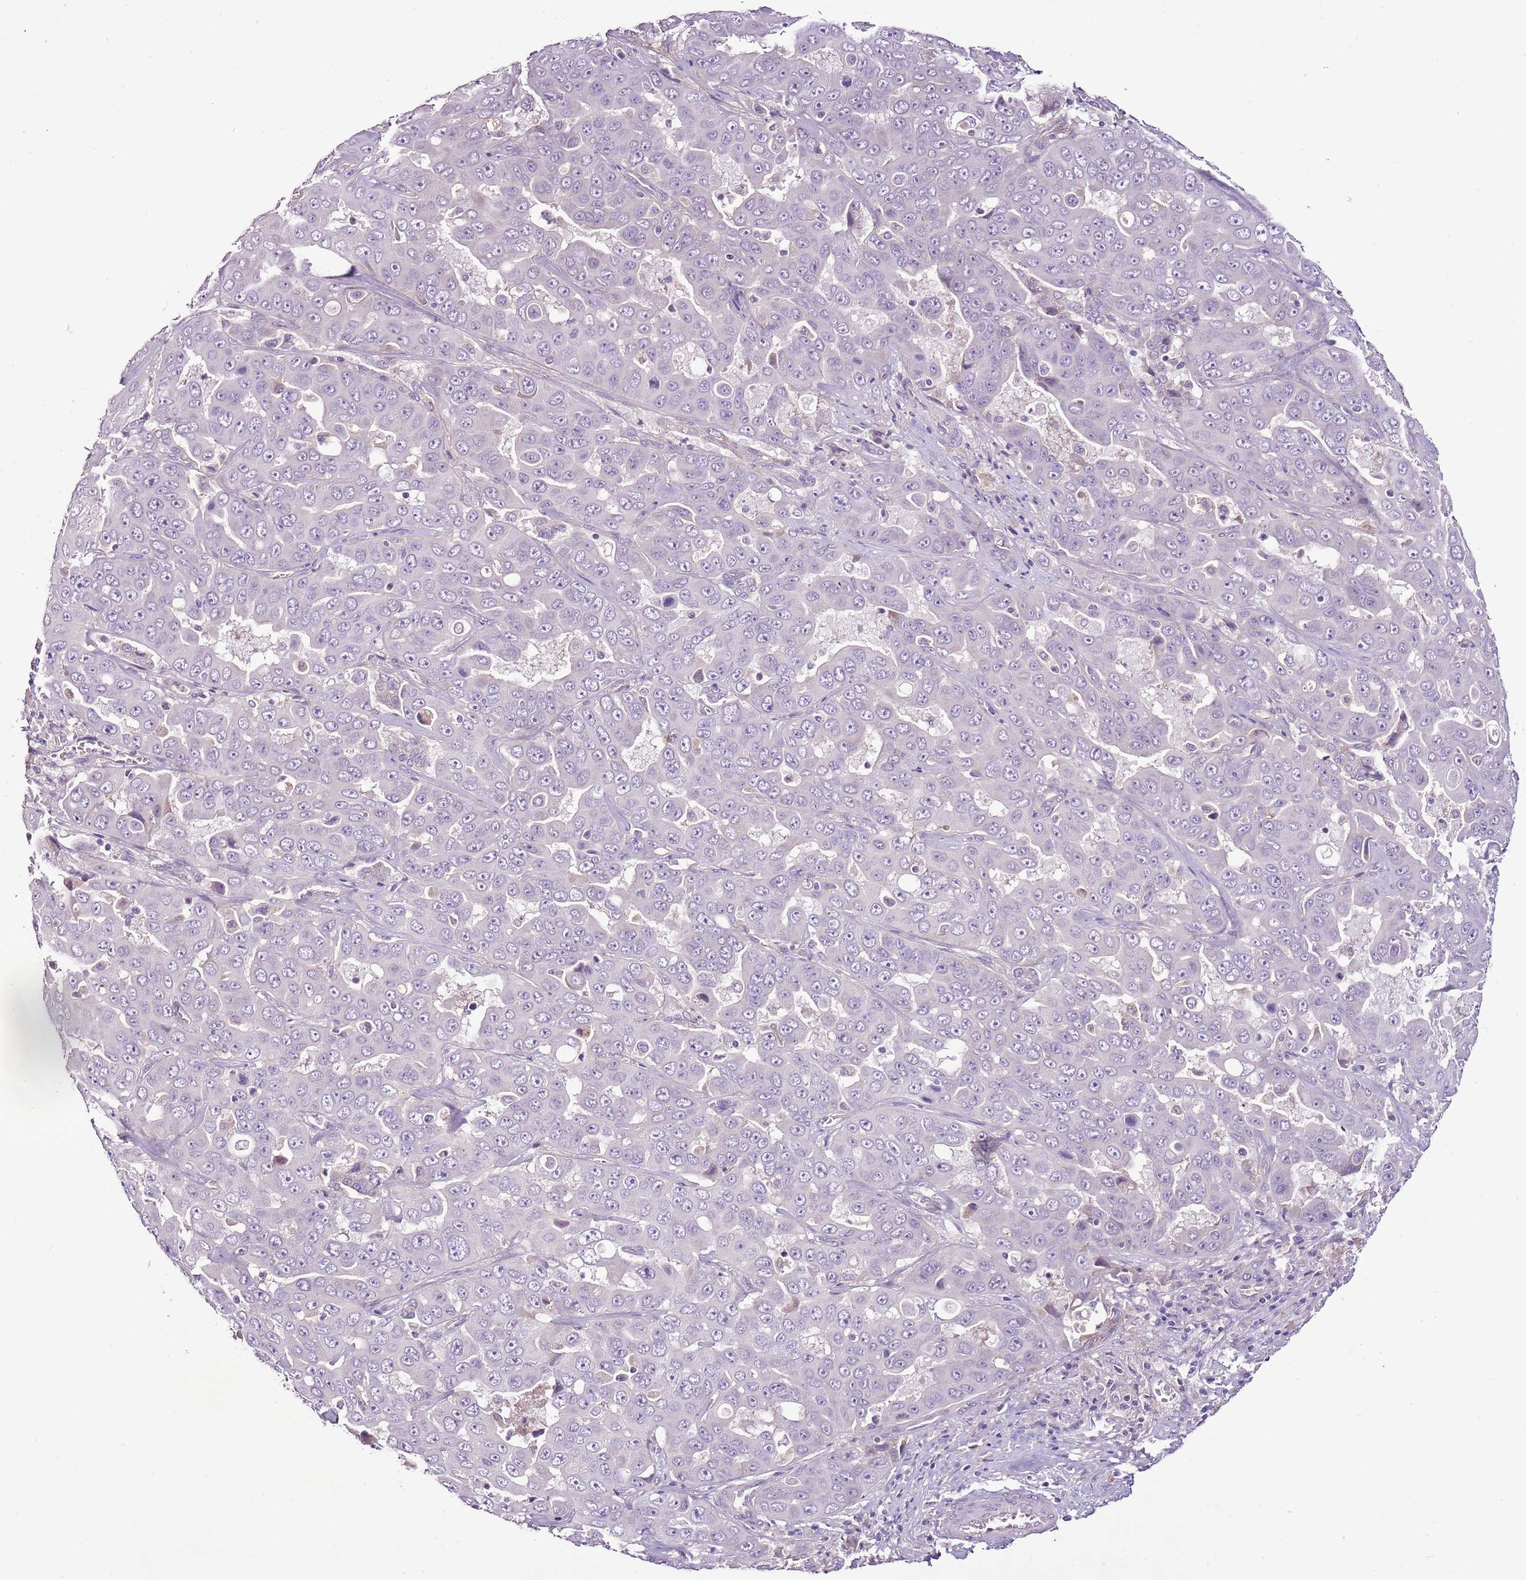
{"staining": {"intensity": "negative", "quantity": "none", "location": "none"}, "tissue": "liver cancer", "cell_type": "Tumor cells", "image_type": "cancer", "snomed": [{"axis": "morphology", "description": "Cholangiocarcinoma"}, {"axis": "topography", "description": "Liver"}], "caption": "A histopathology image of human liver cholangiocarcinoma is negative for staining in tumor cells.", "gene": "CMKLR1", "patient": {"sex": "female", "age": 52}}